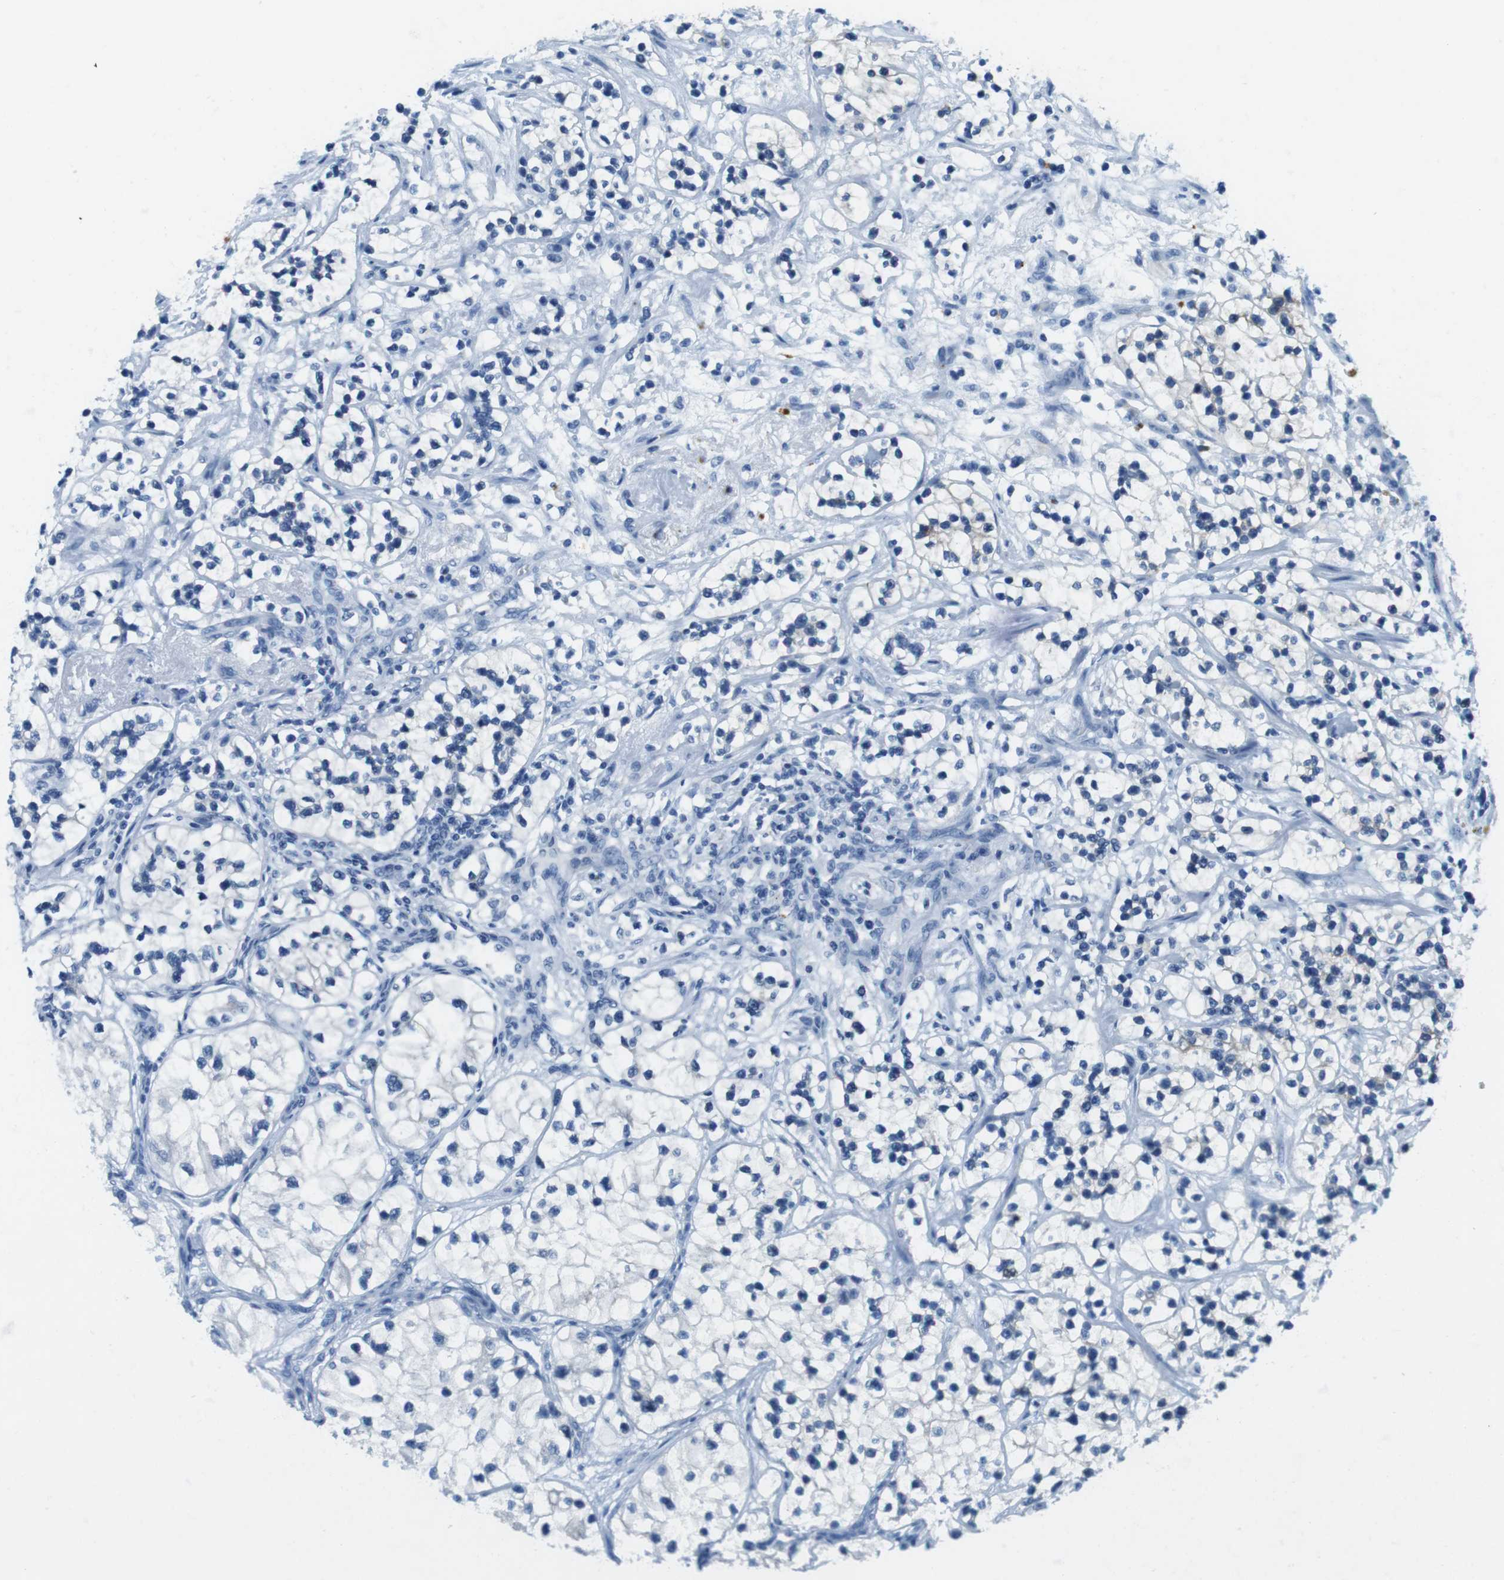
{"staining": {"intensity": "strong", "quantity": "<25%", "location": "cytoplasmic/membranous"}, "tissue": "renal cancer", "cell_type": "Tumor cells", "image_type": "cancer", "snomed": [{"axis": "morphology", "description": "Adenocarcinoma, NOS"}, {"axis": "topography", "description": "Kidney"}], "caption": "IHC of renal cancer (adenocarcinoma) demonstrates medium levels of strong cytoplasmic/membranous expression in about <25% of tumor cells. (DAB = brown stain, brightfield microscopy at high magnification).", "gene": "TFAP2C", "patient": {"sex": "female", "age": 57}}